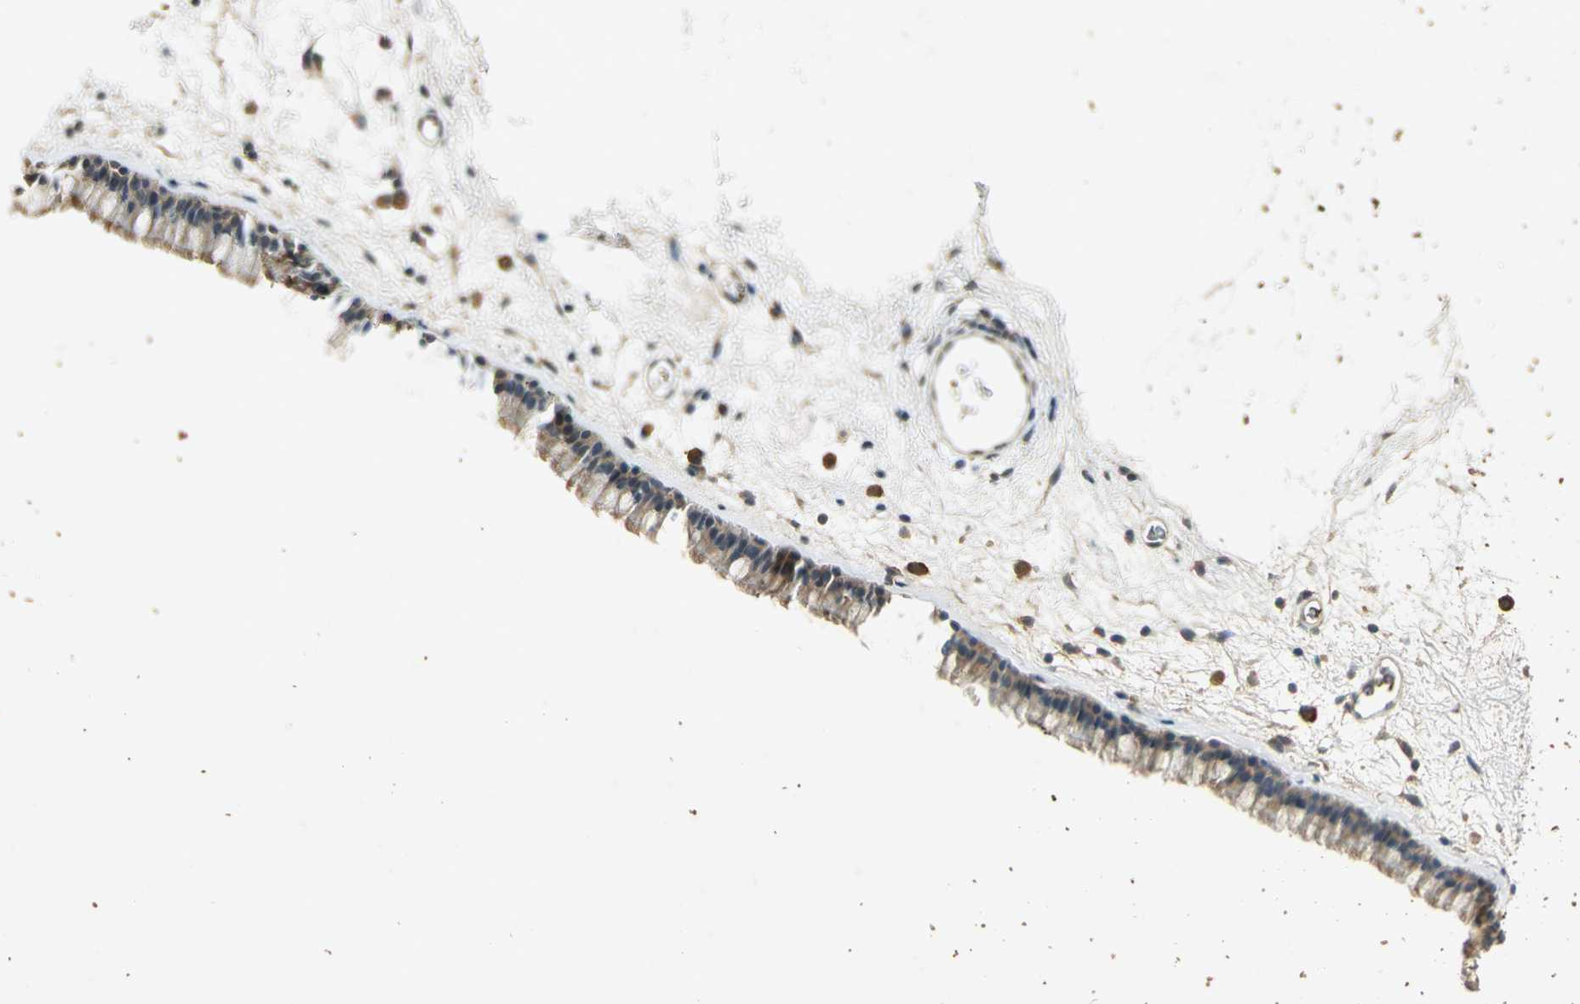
{"staining": {"intensity": "weak", "quantity": ">75%", "location": "cytoplasmic/membranous"}, "tissue": "nasopharynx", "cell_type": "Respiratory epithelial cells", "image_type": "normal", "snomed": [{"axis": "morphology", "description": "Normal tissue, NOS"}, {"axis": "morphology", "description": "Inflammation, NOS"}, {"axis": "topography", "description": "Nasopharynx"}], "caption": "Immunohistochemical staining of unremarkable human nasopharynx shows >75% levels of weak cytoplasmic/membranous protein expression in about >75% of respiratory epithelial cells.", "gene": "KEAP1", "patient": {"sex": "male", "age": 48}}